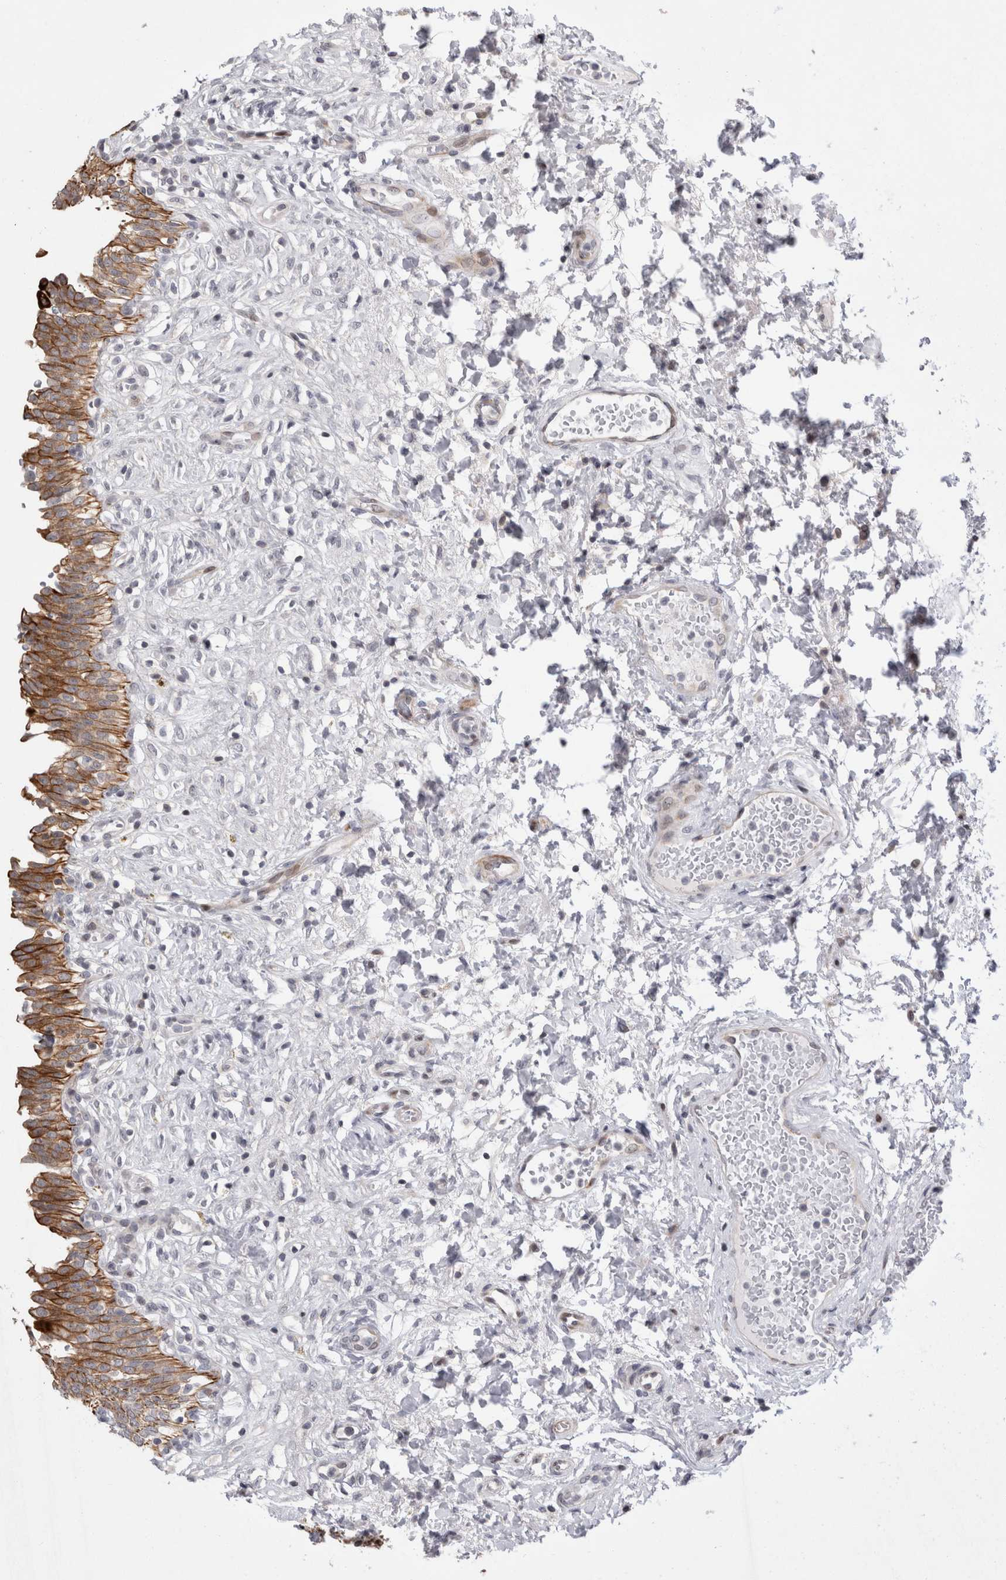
{"staining": {"intensity": "moderate", "quantity": ">75%", "location": "cytoplasmic/membranous"}, "tissue": "urinary bladder", "cell_type": "Urothelial cells", "image_type": "normal", "snomed": [{"axis": "morphology", "description": "Urothelial carcinoma, High grade"}, {"axis": "topography", "description": "Urinary bladder"}], "caption": "Unremarkable urinary bladder was stained to show a protein in brown. There is medium levels of moderate cytoplasmic/membranous expression in approximately >75% of urothelial cells.", "gene": "UTP25", "patient": {"sex": "male", "age": 46}}